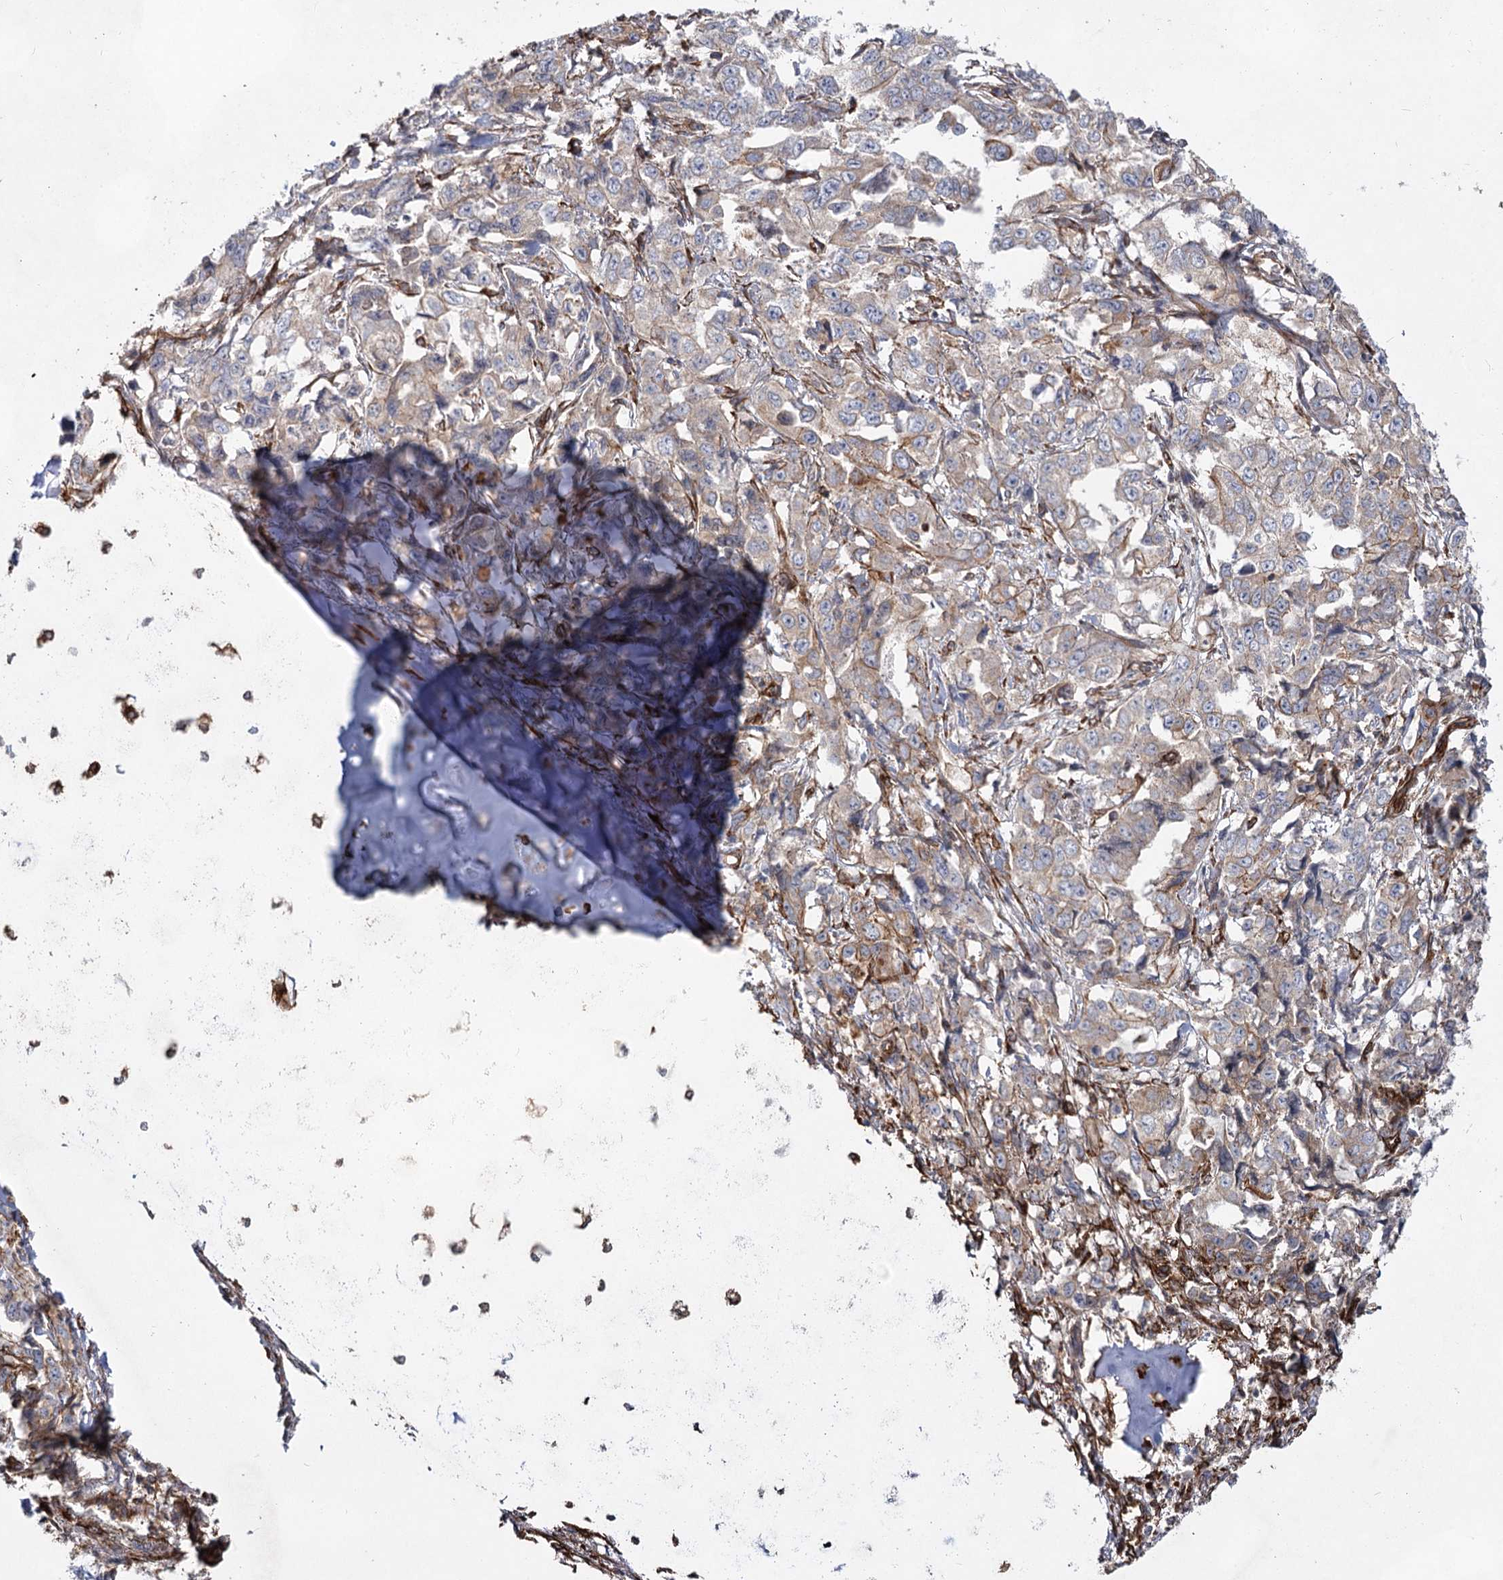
{"staining": {"intensity": "moderate", "quantity": "<25%", "location": "cytoplasmic/membranous"}, "tissue": "lung cancer", "cell_type": "Tumor cells", "image_type": "cancer", "snomed": [{"axis": "morphology", "description": "Adenocarcinoma, NOS"}, {"axis": "topography", "description": "Lung"}], "caption": "IHC of human lung cancer (adenocarcinoma) exhibits low levels of moderate cytoplasmic/membranous staining in approximately <25% of tumor cells.", "gene": "IQSEC1", "patient": {"sex": "female", "age": 51}}